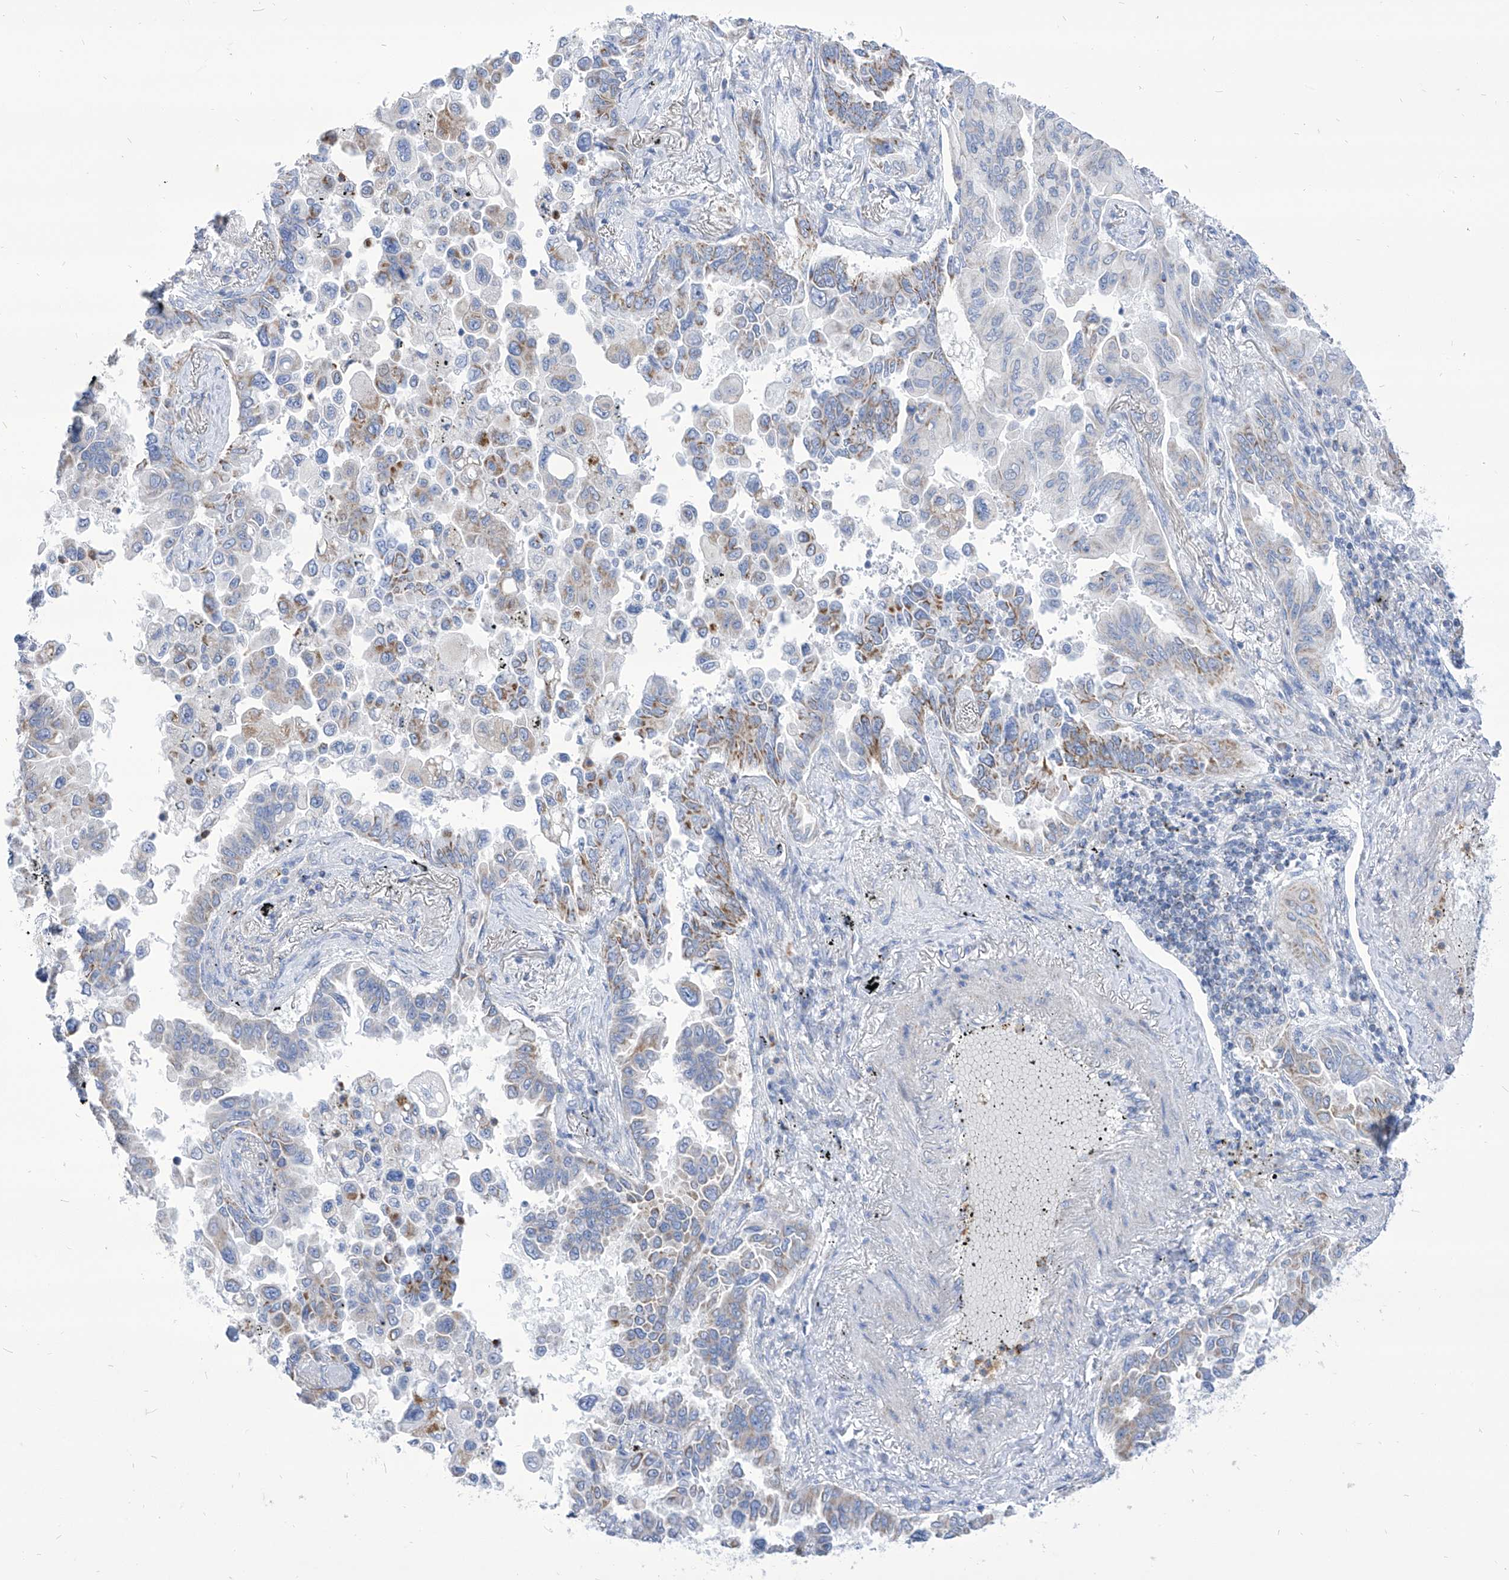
{"staining": {"intensity": "moderate", "quantity": "<25%", "location": "cytoplasmic/membranous"}, "tissue": "lung cancer", "cell_type": "Tumor cells", "image_type": "cancer", "snomed": [{"axis": "morphology", "description": "Adenocarcinoma, NOS"}, {"axis": "topography", "description": "Lung"}], "caption": "Immunohistochemistry staining of lung cancer (adenocarcinoma), which demonstrates low levels of moderate cytoplasmic/membranous expression in approximately <25% of tumor cells indicating moderate cytoplasmic/membranous protein staining. The staining was performed using DAB (3,3'-diaminobenzidine) (brown) for protein detection and nuclei were counterstained in hematoxylin (blue).", "gene": "COQ3", "patient": {"sex": "female", "age": 67}}